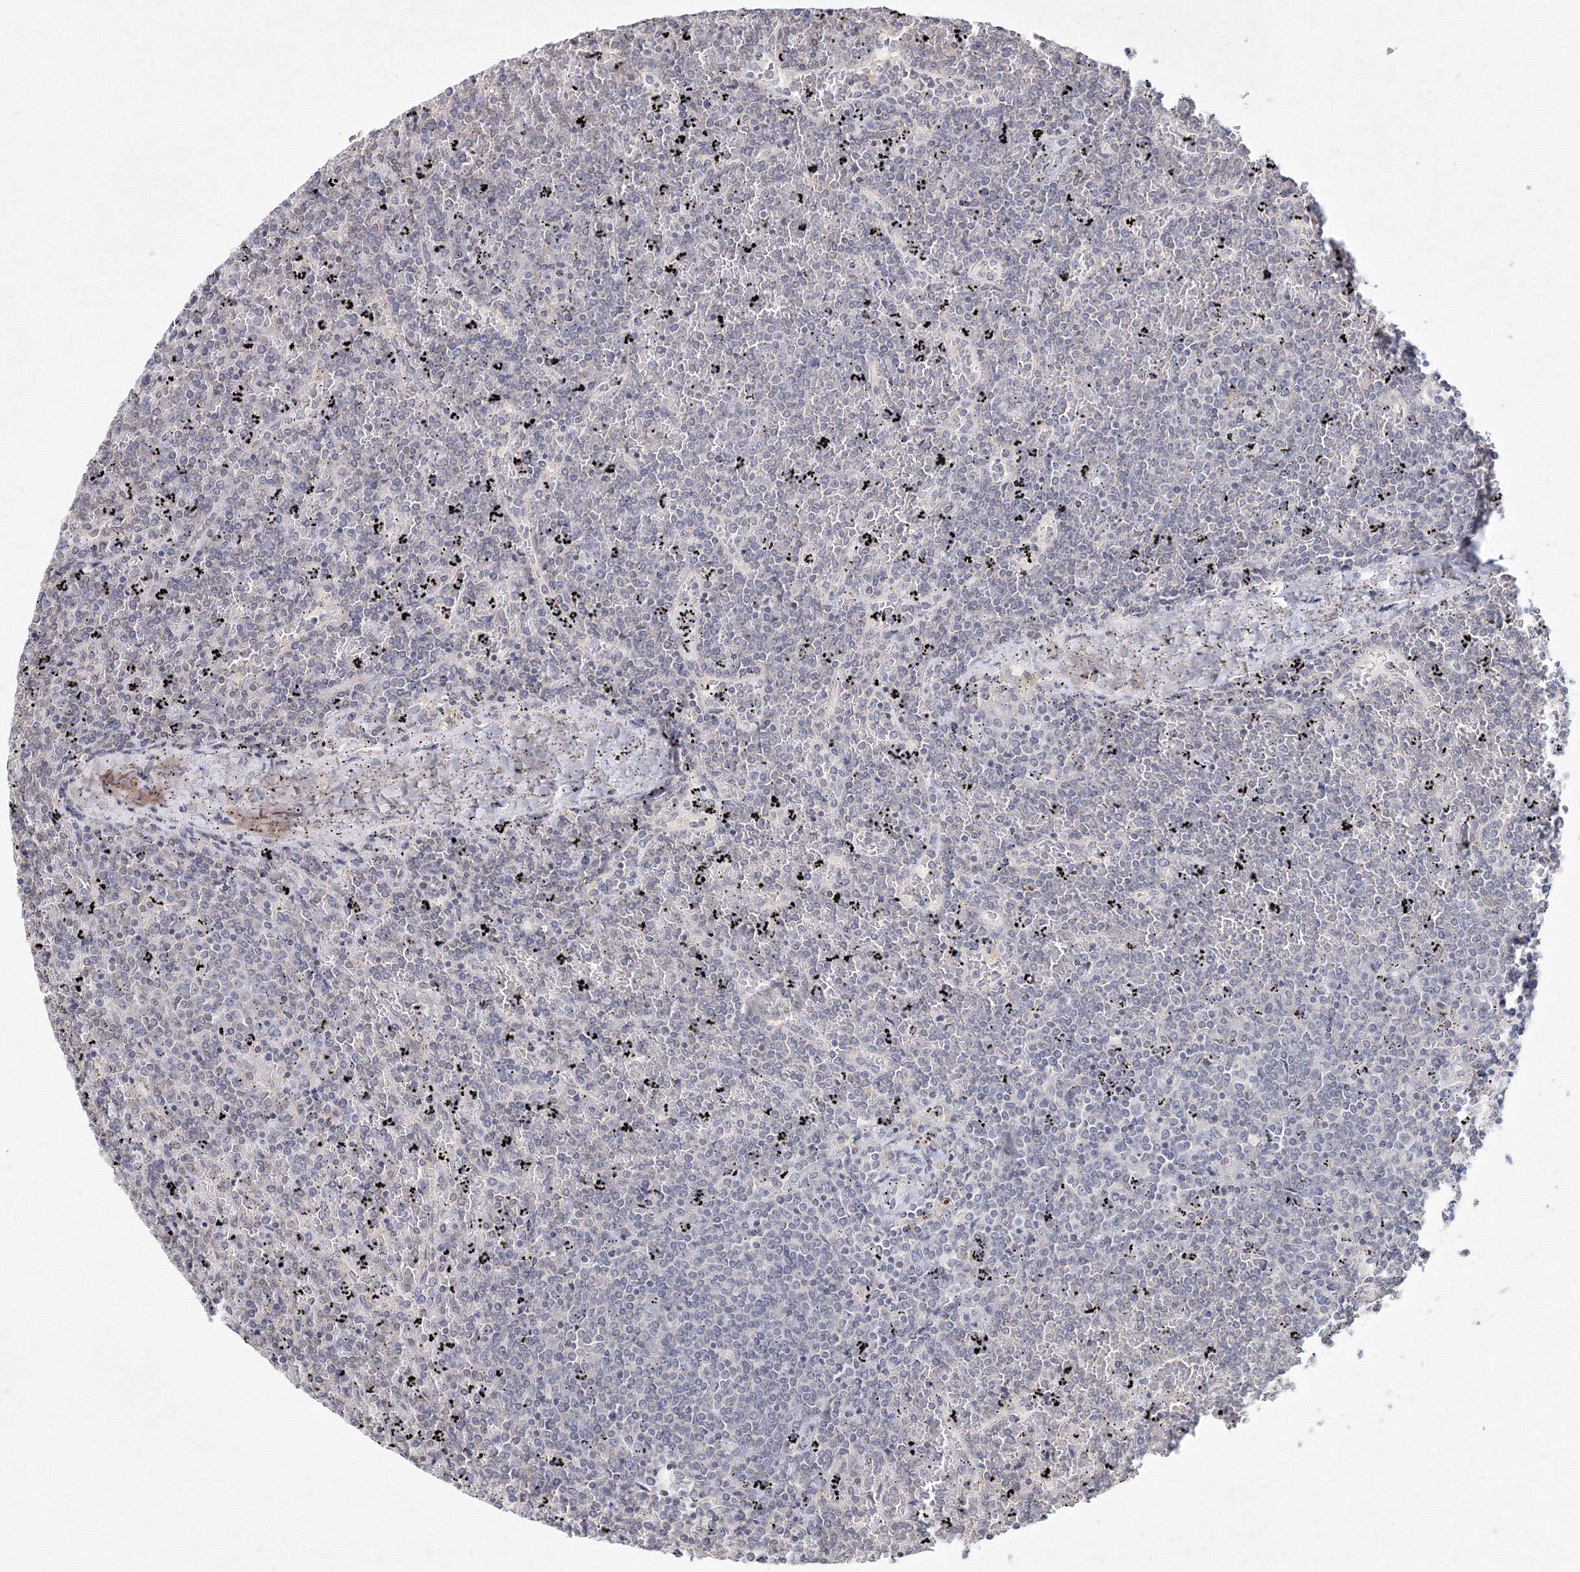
{"staining": {"intensity": "negative", "quantity": "none", "location": "none"}, "tissue": "lymphoma", "cell_type": "Tumor cells", "image_type": "cancer", "snomed": [{"axis": "morphology", "description": "Malignant lymphoma, non-Hodgkin's type, Low grade"}, {"axis": "topography", "description": "Spleen"}], "caption": "Immunohistochemical staining of human lymphoma reveals no significant staining in tumor cells. The staining is performed using DAB brown chromogen with nuclei counter-stained in using hematoxylin.", "gene": "SLC7A7", "patient": {"sex": "female", "age": 19}}